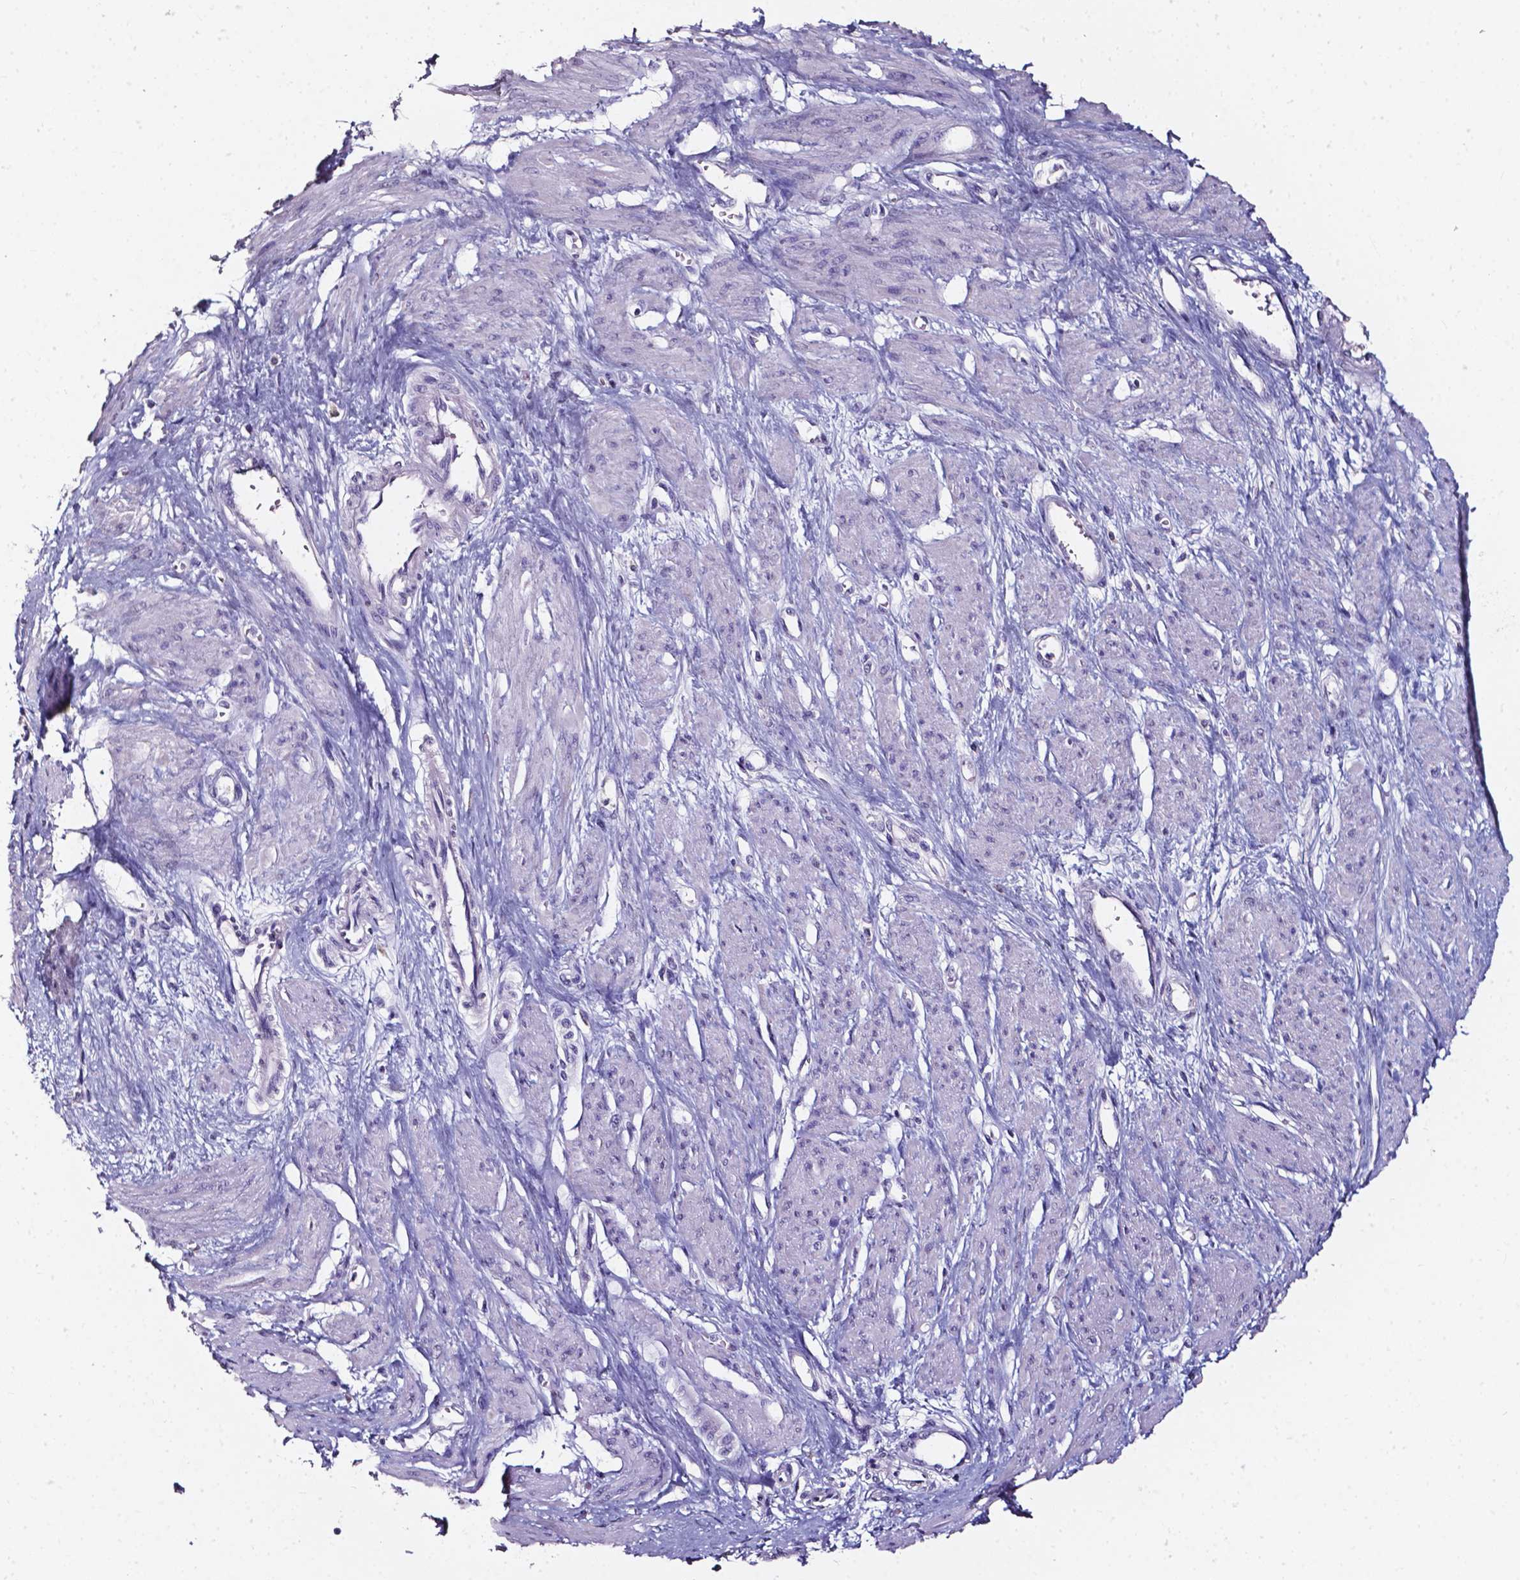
{"staining": {"intensity": "negative", "quantity": "none", "location": "none"}, "tissue": "smooth muscle", "cell_type": "Smooth muscle cells", "image_type": "normal", "snomed": [{"axis": "morphology", "description": "Normal tissue, NOS"}, {"axis": "topography", "description": "Smooth muscle"}, {"axis": "topography", "description": "Uterus"}], "caption": "Immunohistochemistry image of benign smooth muscle: human smooth muscle stained with DAB demonstrates no significant protein positivity in smooth muscle cells.", "gene": "DEFA5", "patient": {"sex": "female", "age": 39}}